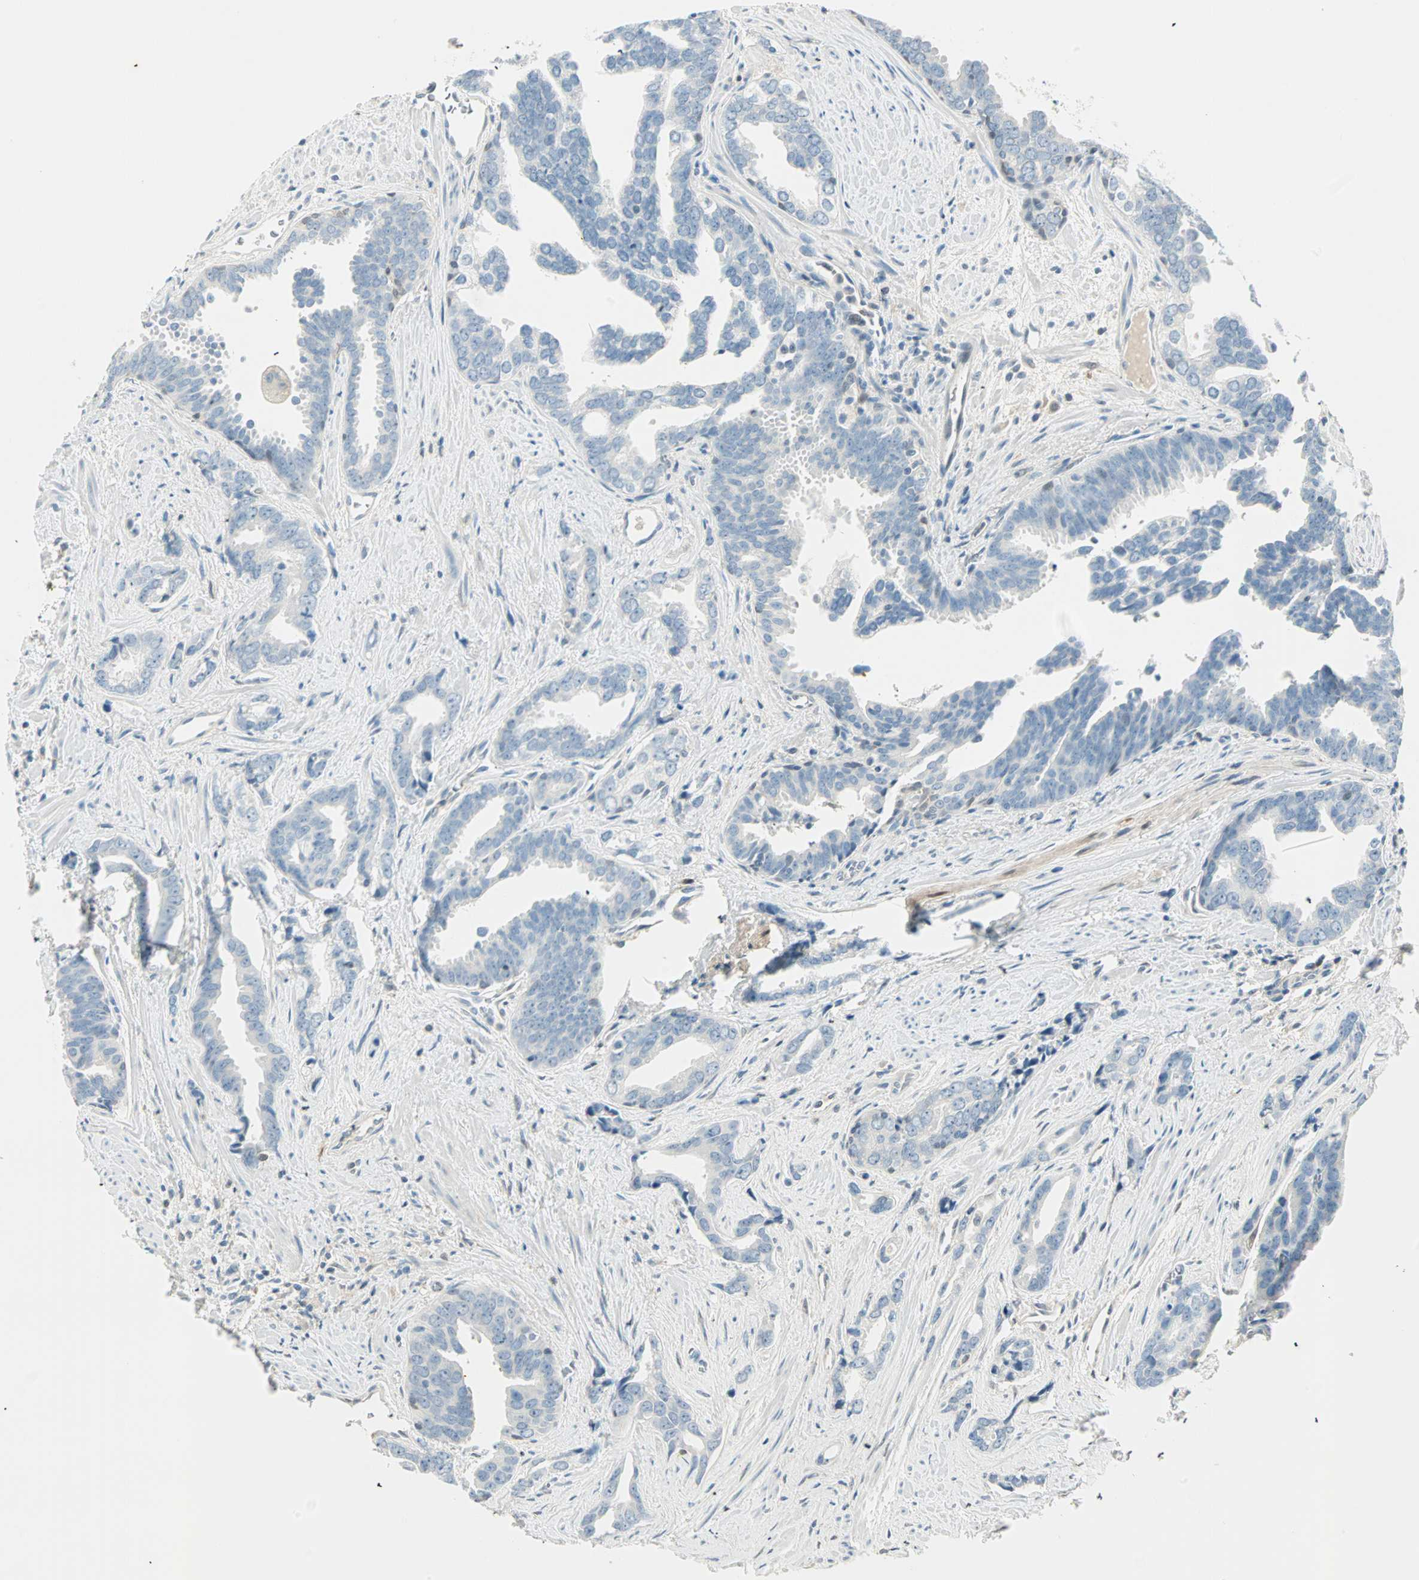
{"staining": {"intensity": "negative", "quantity": "none", "location": "none"}, "tissue": "prostate cancer", "cell_type": "Tumor cells", "image_type": "cancer", "snomed": [{"axis": "morphology", "description": "Adenocarcinoma, High grade"}, {"axis": "topography", "description": "Prostate"}], "caption": "Adenocarcinoma (high-grade) (prostate) stained for a protein using immunohistochemistry shows no expression tumor cells.", "gene": "S100A1", "patient": {"sex": "male", "age": 67}}